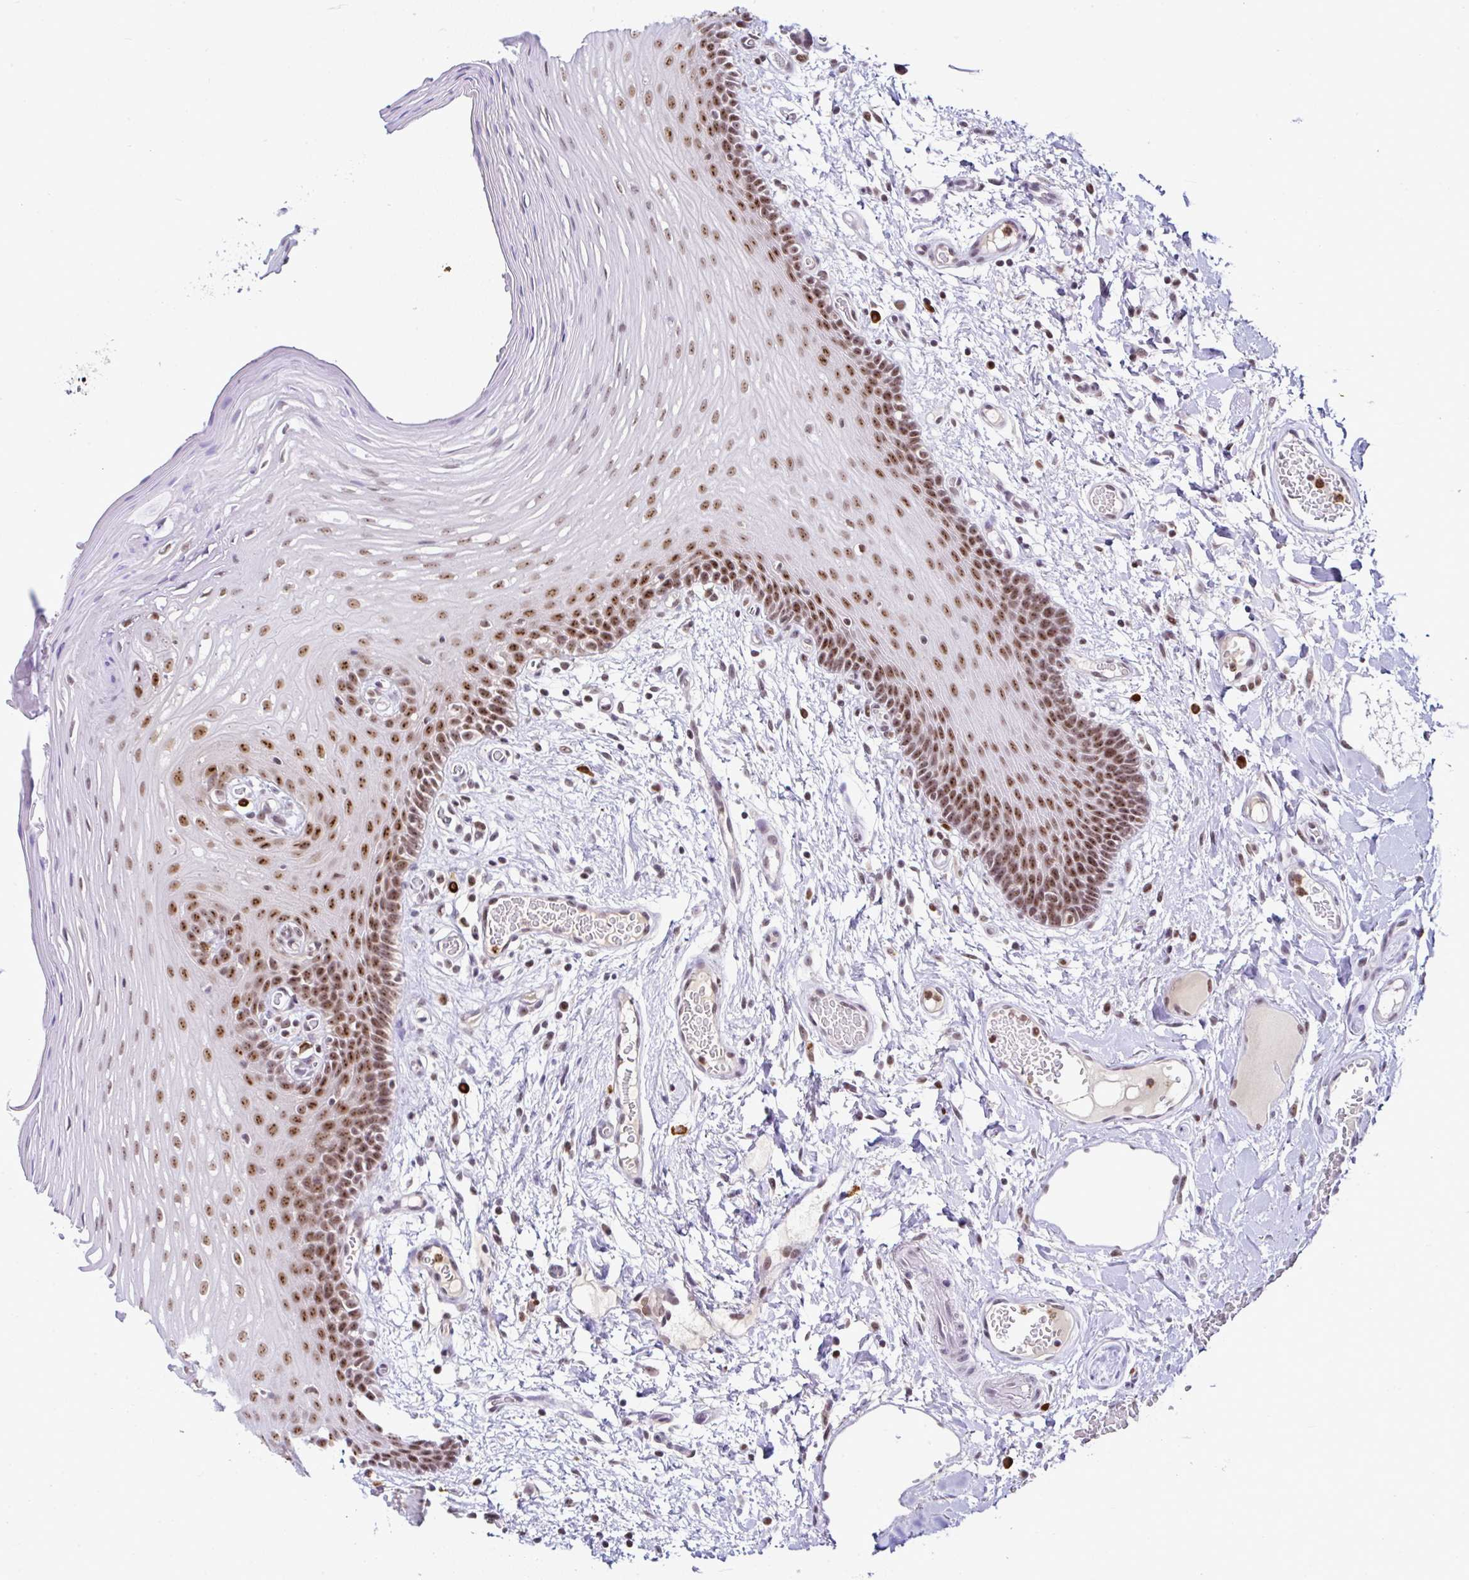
{"staining": {"intensity": "moderate", "quantity": ">75%", "location": "nuclear"}, "tissue": "oral mucosa", "cell_type": "Squamous epithelial cells", "image_type": "normal", "snomed": [{"axis": "morphology", "description": "Normal tissue, NOS"}, {"axis": "topography", "description": "Oral tissue"}, {"axis": "topography", "description": "Tounge, NOS"}], "caption": "Protein analysis of normal oral mucosa demonstrates moderate nuclear positivity in about >75% of squamous epithelial cells.", "gene": "PTPN2", "patient": {"sex": "female", "age": 60}}